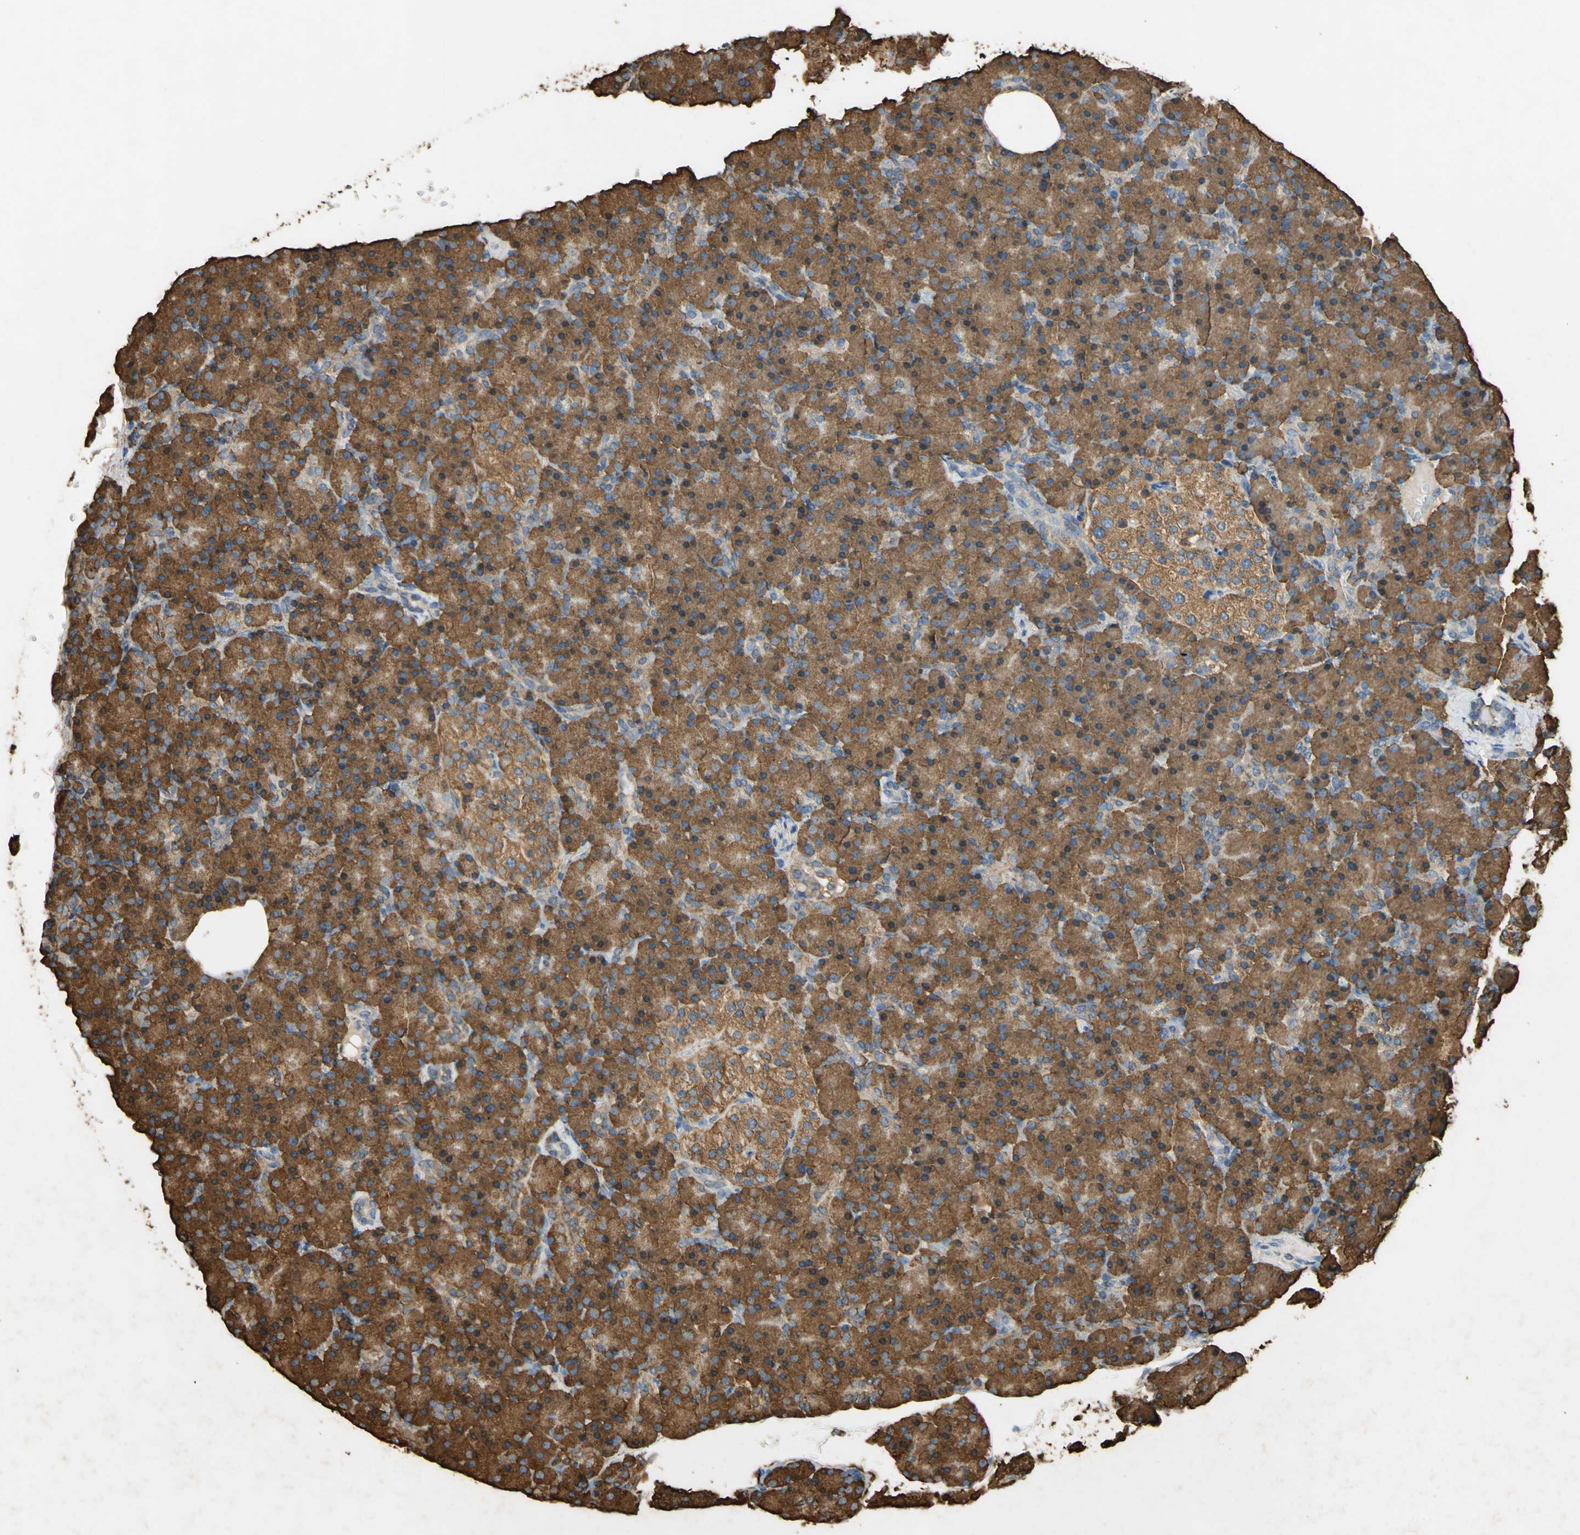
{"staining": {"intensity": "strong", "quantity": ">75%", "location": "cytoplasmic/membranous"}, "tissue": "pancreas", "cell_type": "Exocrine glandular cells", "image_type": "normal", "snomed": [{"axis": "morphology", "description": "Normal tissue, NOS"}, {"axis": "topography", "description": "Pancreas"}], "caption": "Immunohistochemical staining of unremarkable pancreas demonstrates >75% levels of strong cytoplasmic/membranous protein expression in approximately >75% of exocrine glandular cells. (Brightfield microscopy of DAB IHC at high magnification).", "gene": "HSP90B1", "patient": {"sex": "female", "age": 43}}